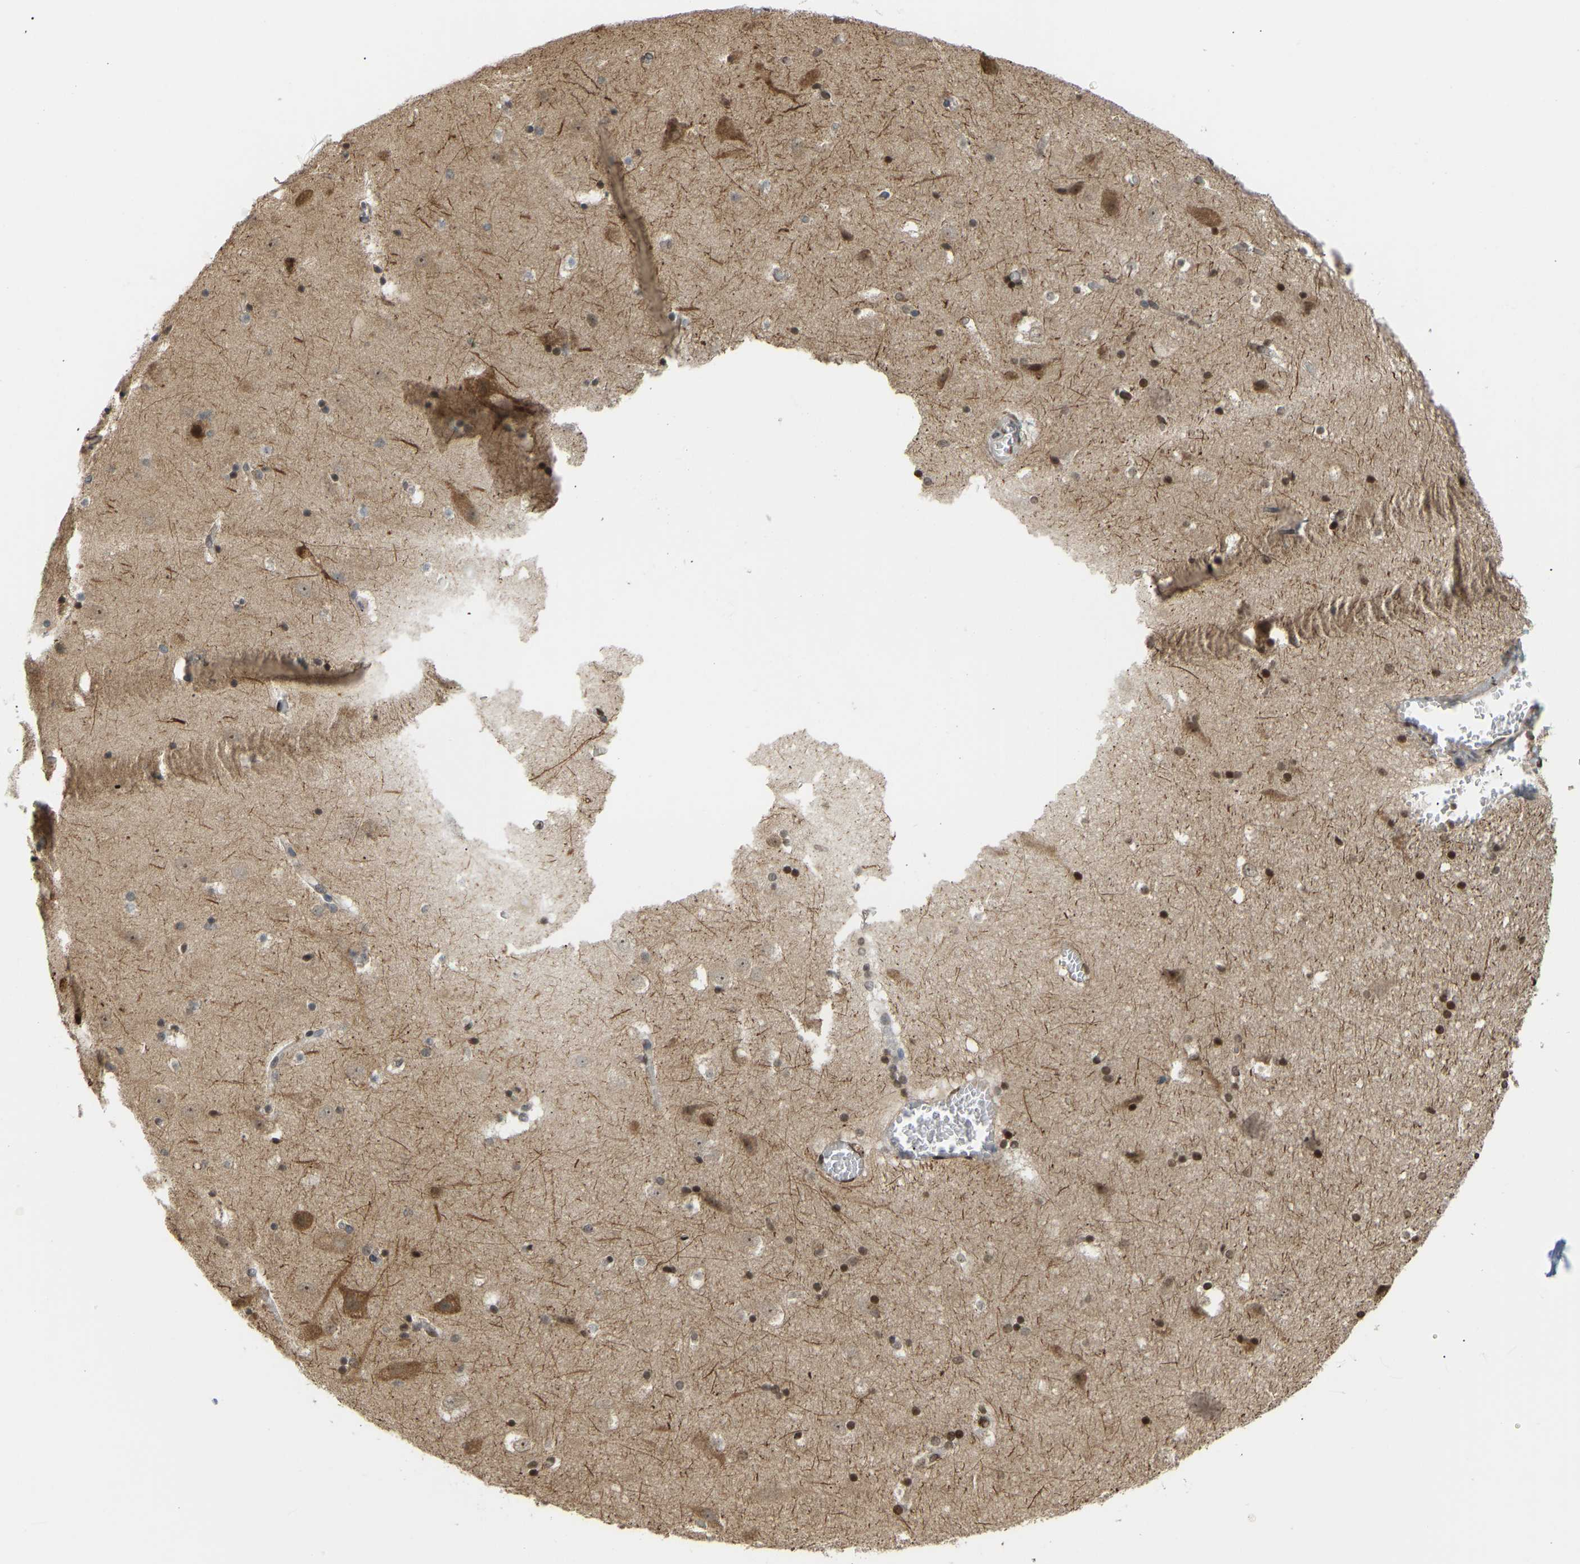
{"staining": {"intensity": "moderate", "quantity": "25%-75%", "location": "nuclear"}, "tissue": "hippocampus", "cell_type": "Glial cells", "image_type": "normal", "snomed": [{"axis": "morphology", "description": "Normal tissue, NOS"}, {"axis": "topography", "description": "Hippocampus"}], "caption": "Moderate nuclear positivity for a protein is seen in approximately 25%-75% of glial cells of benign hippocampus using IHC.", "gene": "BEND3", "patient": {"sex": "male", "age": 45}}